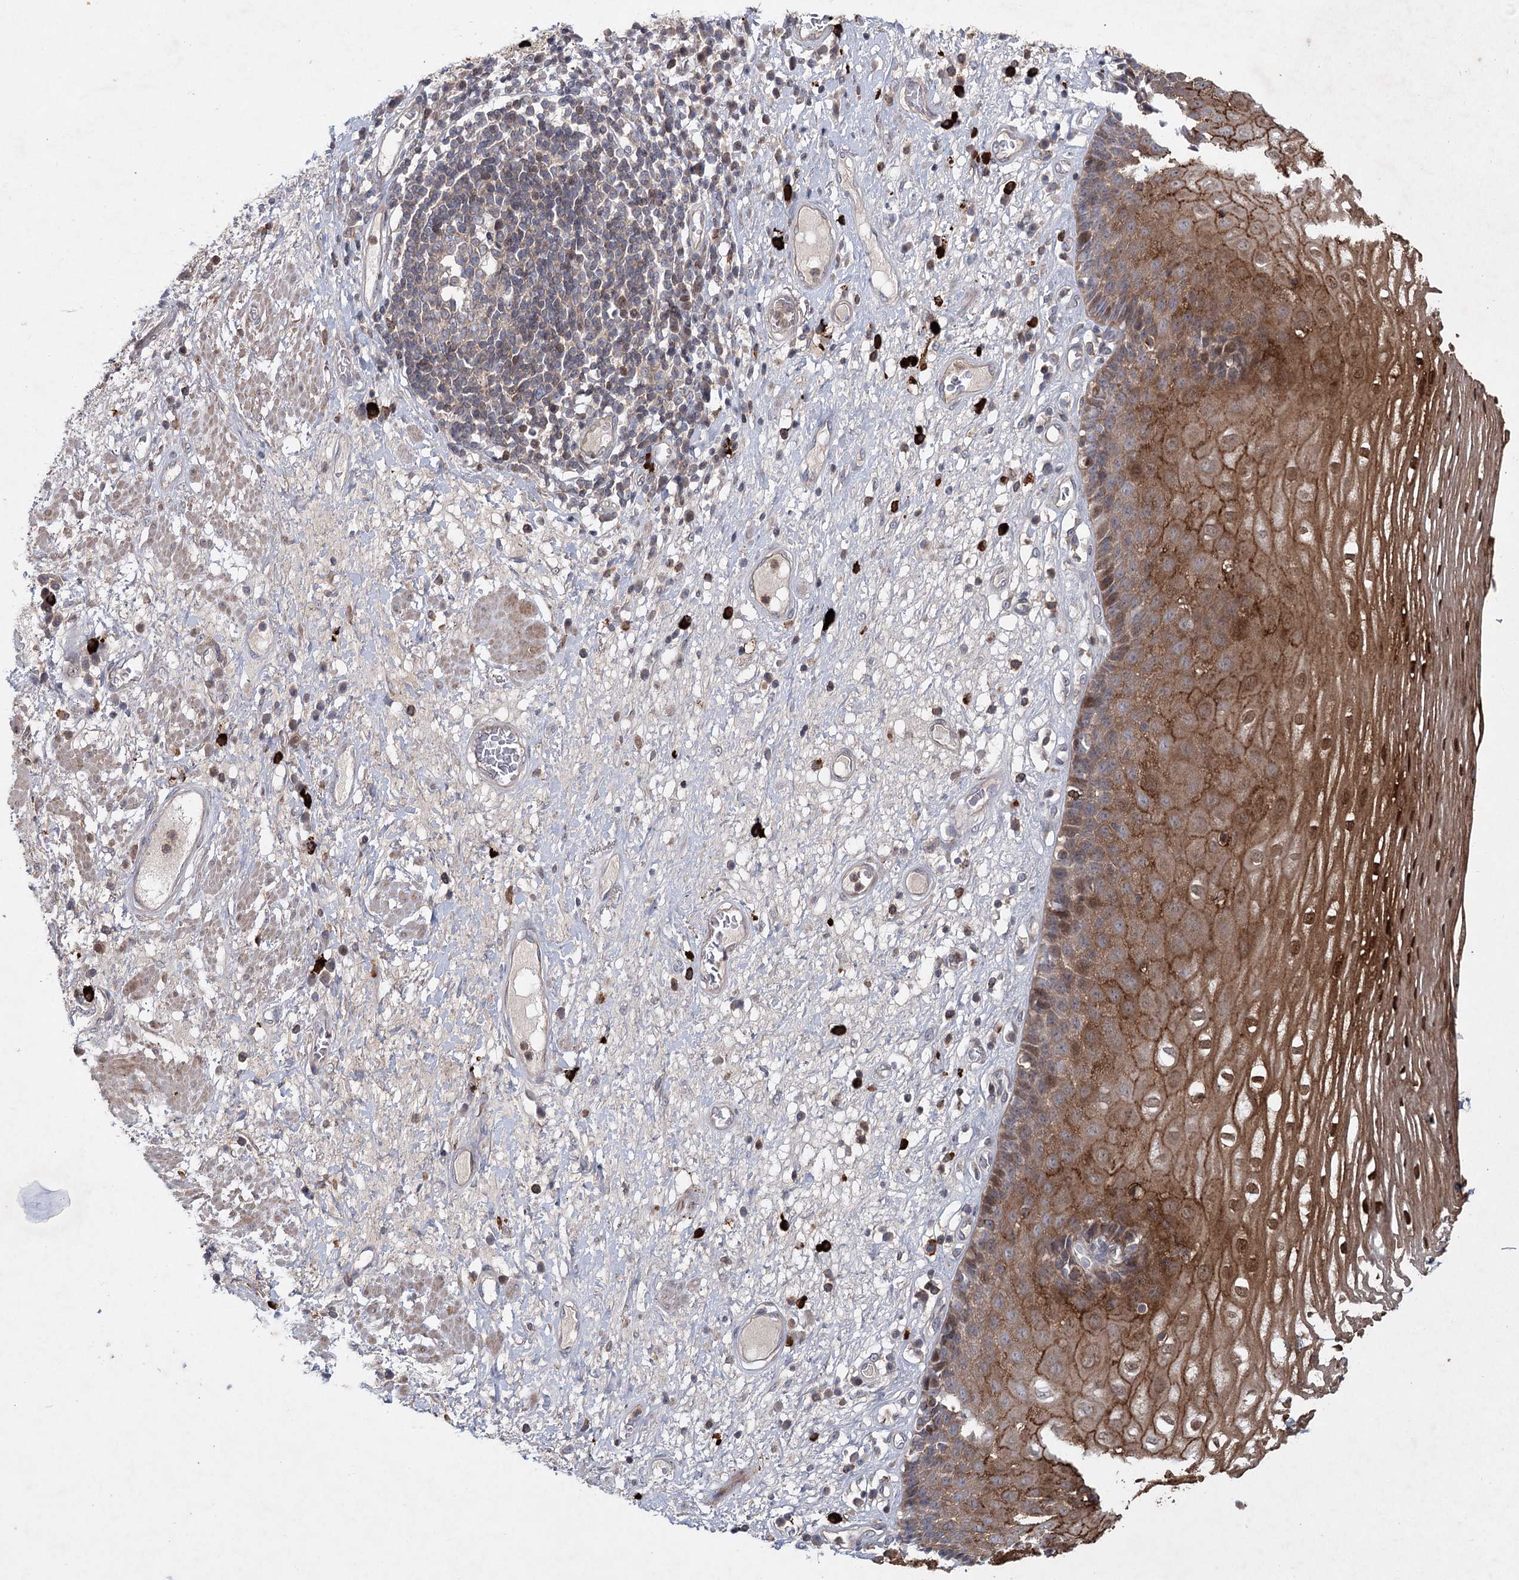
{"staining": {"intensity": "strong", "quantity": ">75%", "location": "cytoplasmic/membranous,nuclear"}, "tissue": "esophagus", "cell_type": "Squamous epithelial cells", "image_type": "normal", "snomed": [{"axis": "morphology", "description": "Normal tissue, NOS"}, {"axis": "morphology", "description": "Adenocarcinoma, NOS"}, {"axis": "topography", "description": "Esophagus"}], "caption": "A brown stain shows strong cytoplasmic/membranous,nuclear staining of a protein in squamous epithelial cells of benign esophagus. (brown staining indicates protein expression, while blue staining denotes nuclei).", "gene": "MAP3K13", "patient": {"sex": "male", "age": 62}}